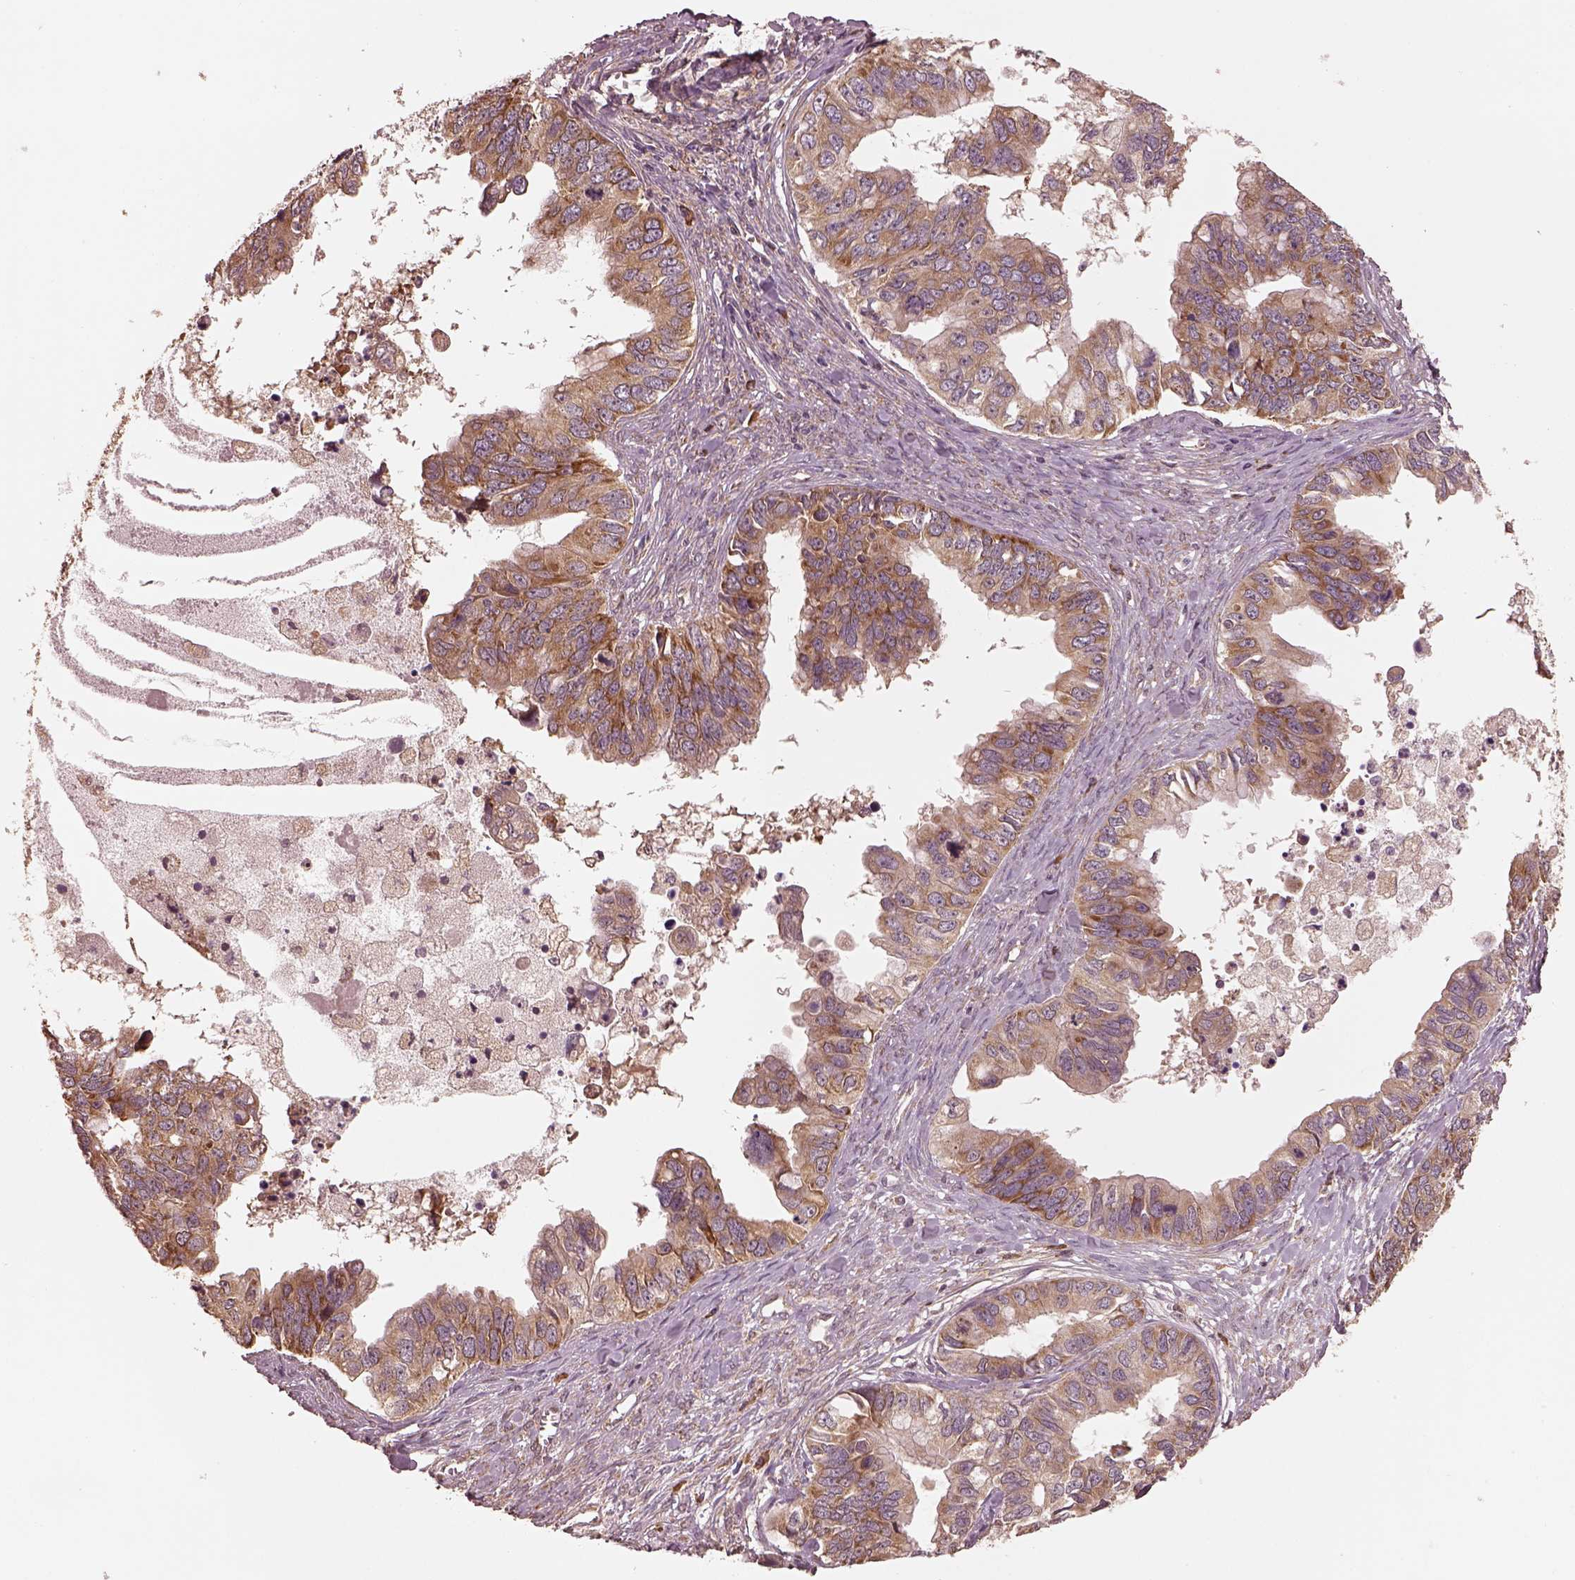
{"staining": {"intensity": "moderate", "quantity": "25%-75%", "location": "cytoplasmic/membranous"}, "tissue": "ovarian cancer", "cell_type": "Tumor cells", "image_type": "cancer", "snomed": [{"axis": "morphology", "description": "Cystadenocarcinoma, mucinous, NOS"}, {"axis": "topography", "description": "Ovary"}], "caption": "This micrograph shows immunohistochemistry (IHC) staining of human mucinous cystadenocarcinoma (ovarian), with medium moderate cytoplasmic/membranous positivity in approximately 25%-75% of tumor cells.", "gene": "RPS5", "patient": {"sex": "female", "age": 76}}